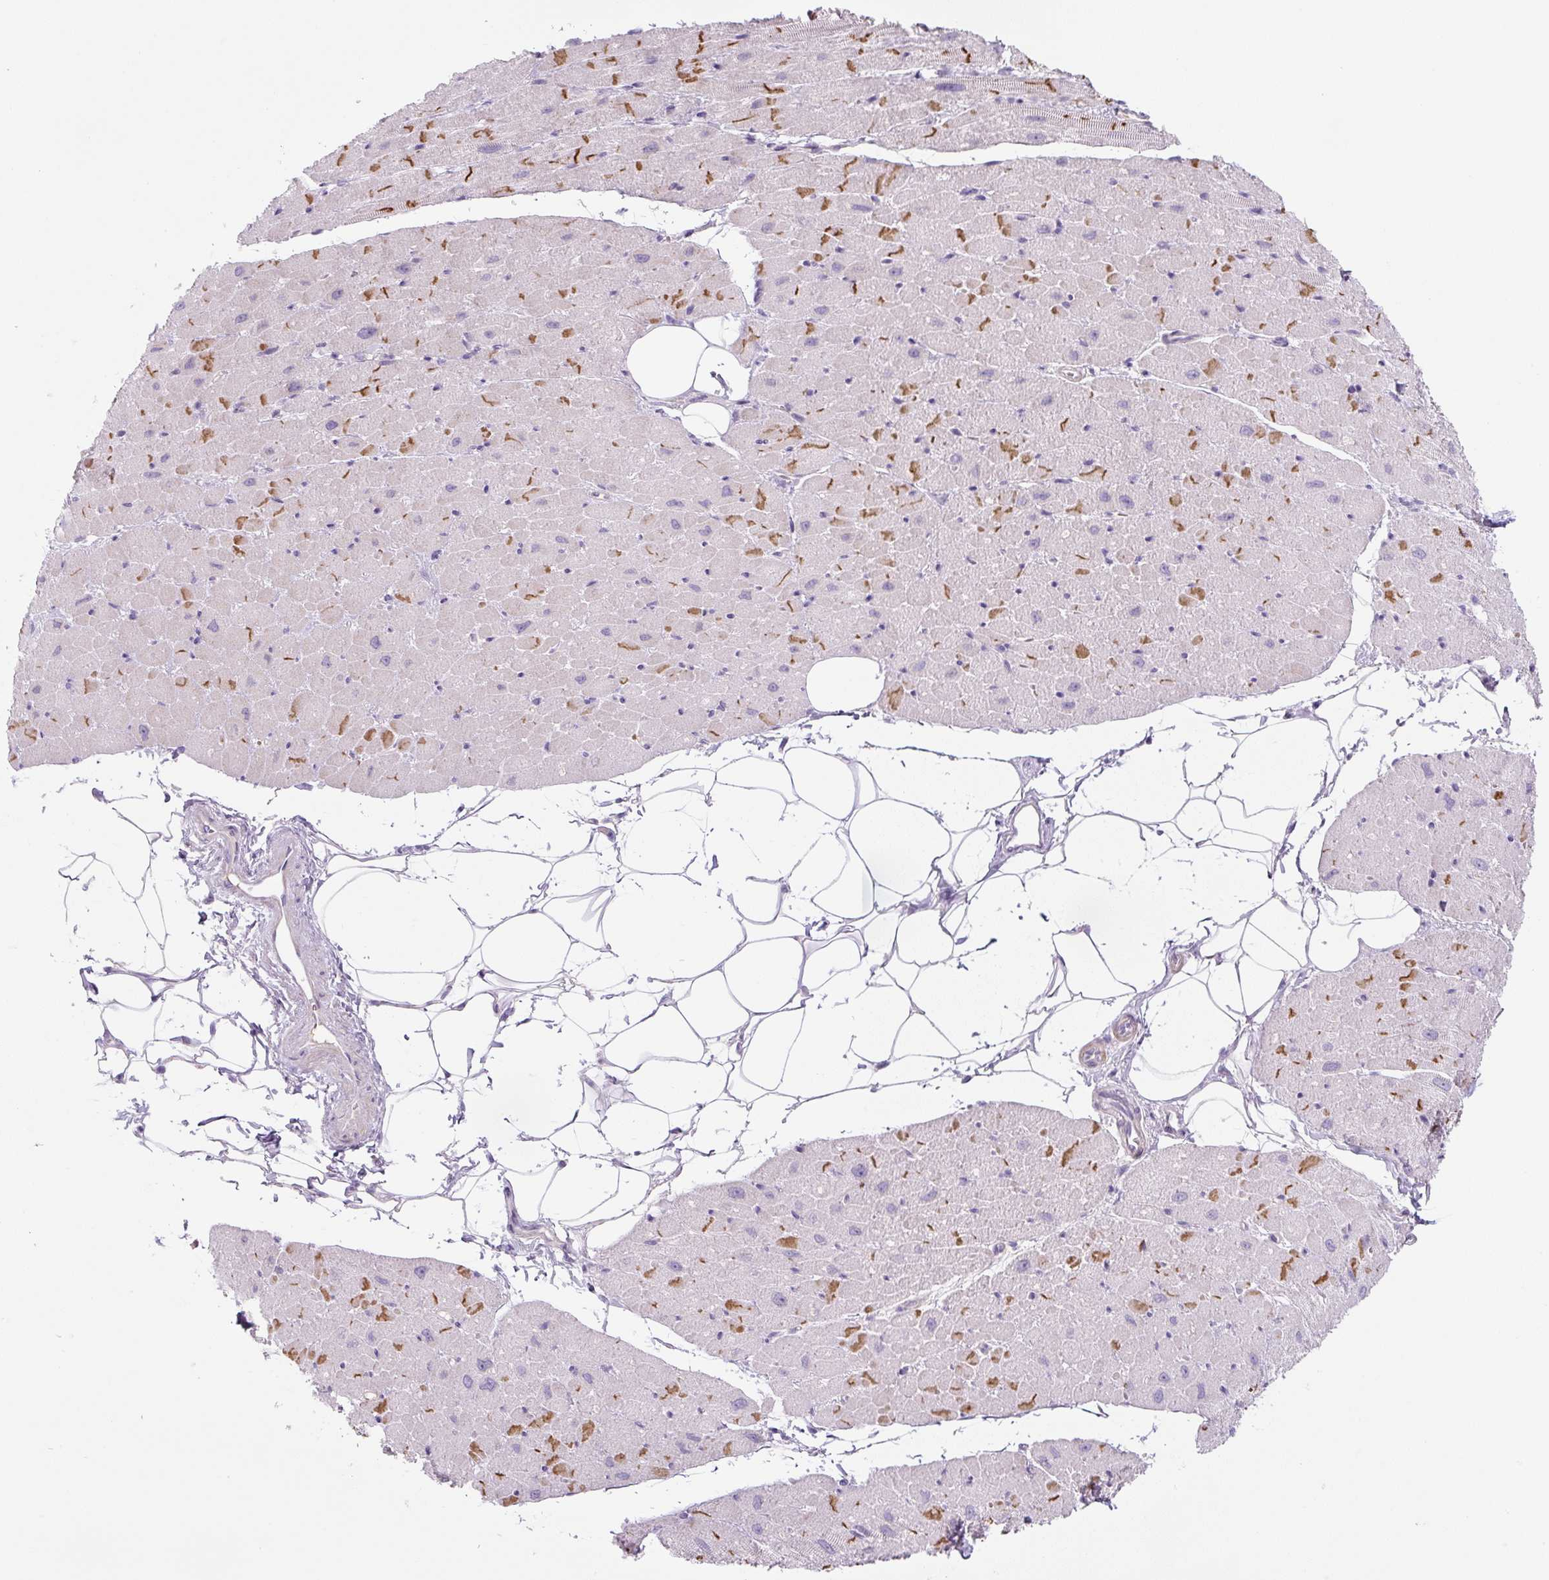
{"staining": {"intensity": "strong", "quantity": ">75%", "location": "cytoplasmic/membranous"}, "tissue": "heart muscle", "cell_type": "Cardiomyocytes", "image_type": "normal", "snomed": [{"axis": "morphology", "description": "Normal tissue, NOS"}, {"axis": "topography", "description": "Heart"}], "caption": "Immunohistochemical staining of benign human heart muscle reveals strong cytoplasmic/membranous protein staining in about >75% of cardiomyocytes.", "gene": "PRM1", "patient": {"sex": "male", "age": 62}}